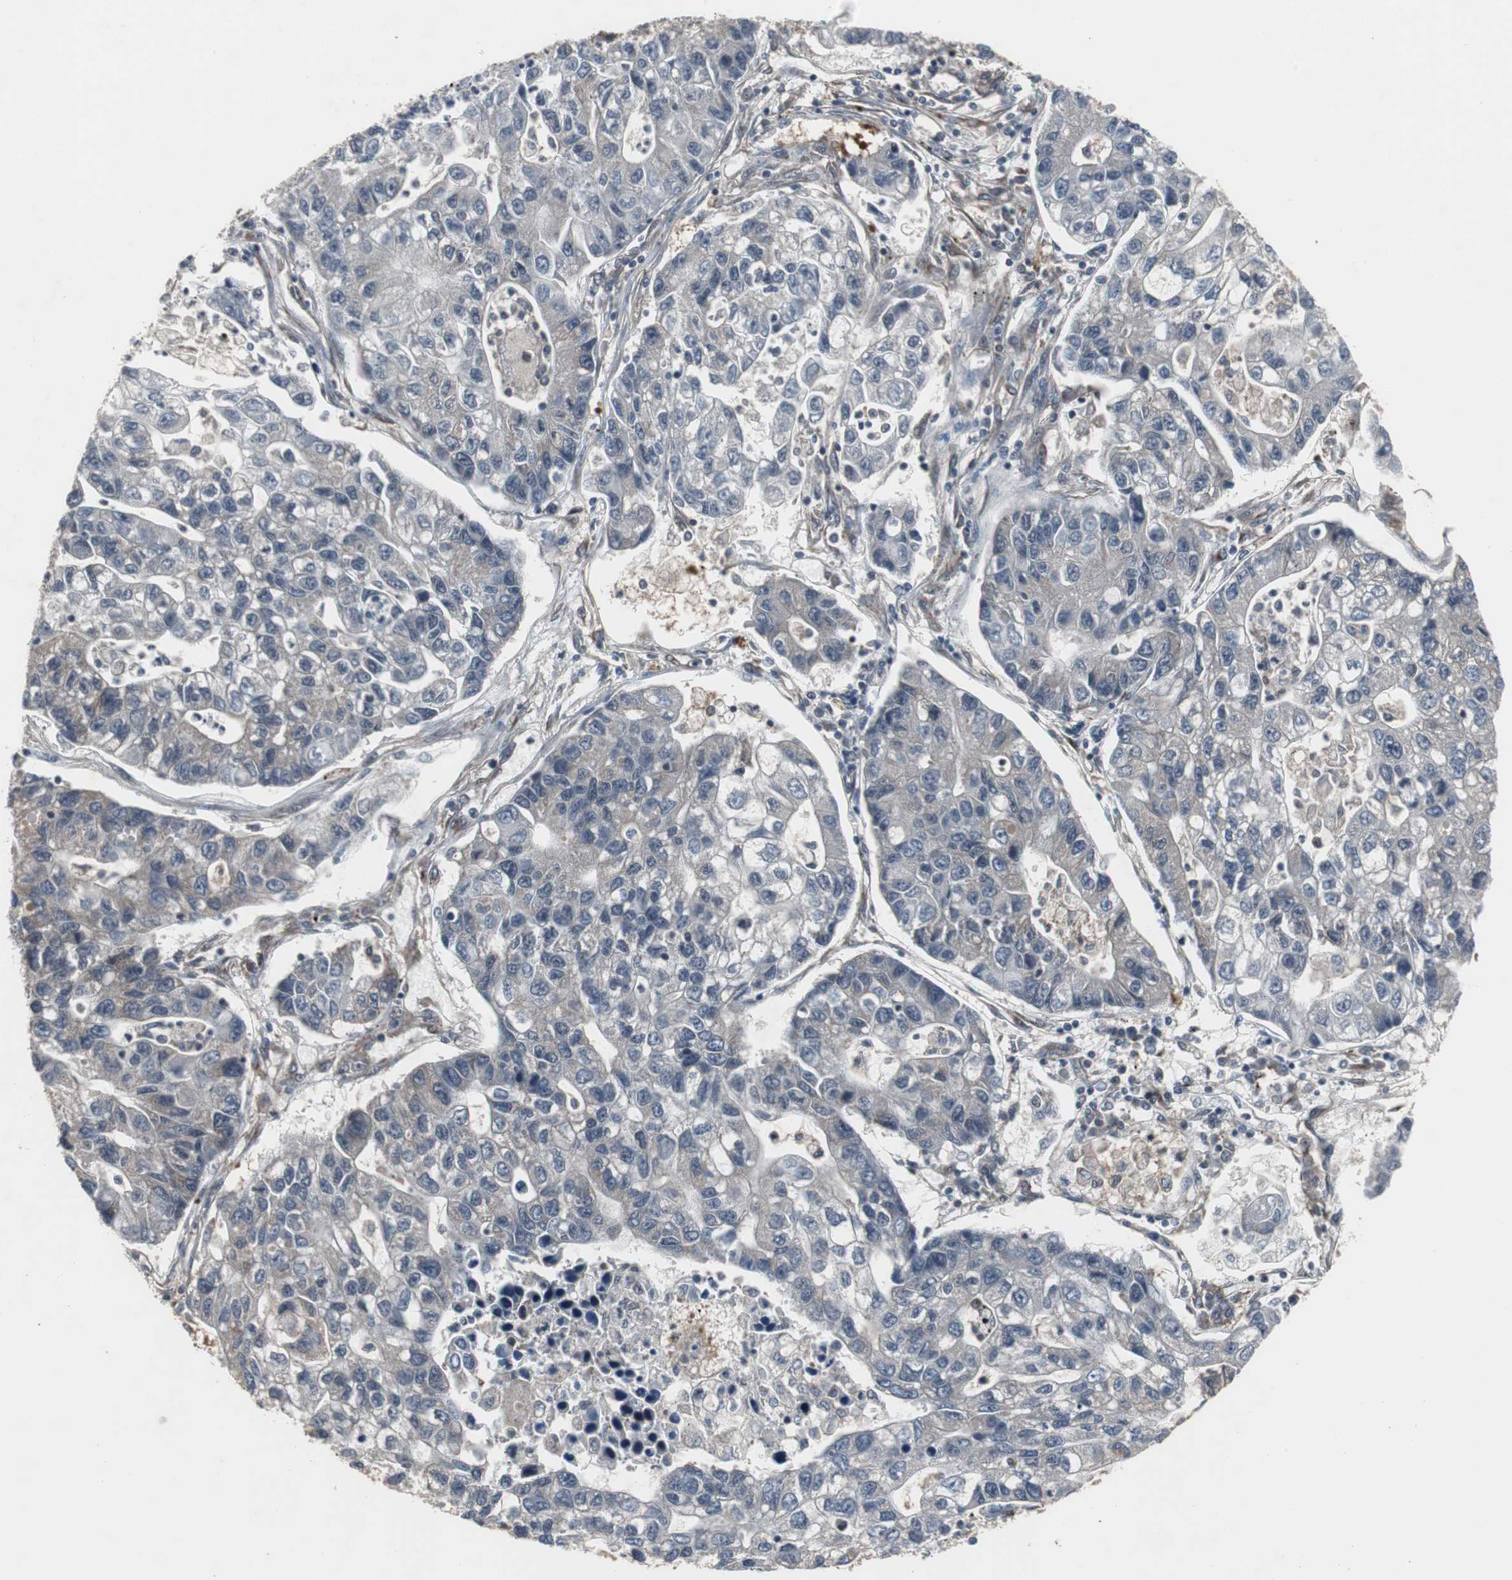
{"staining": {"intensity": "weak", "quantity": "25%-75%", "location": "cytoplasmic/membranous"}, "tissue": "lung cancer", "cell_type": "Tumor cells", "image_type": "cancer", "snomed": [{"axis": "morphology", "description": "Adenocarcinoma, NOS"}, {"axis": "topography", "description": "Lung"}], "caption": "Immunohistochemical staining of adenocarcinoma (lung) demonstrates low levels of weak cytoplasmic/membranous positivity in approximately 25%-75% of tumor cells. (DAB (3,3'-diaminobenzidine) = brown stain, brightfield microscopy at high magnification).", "gene": "ATP2B2", "patient": {"sex": "female", "age": 51}}